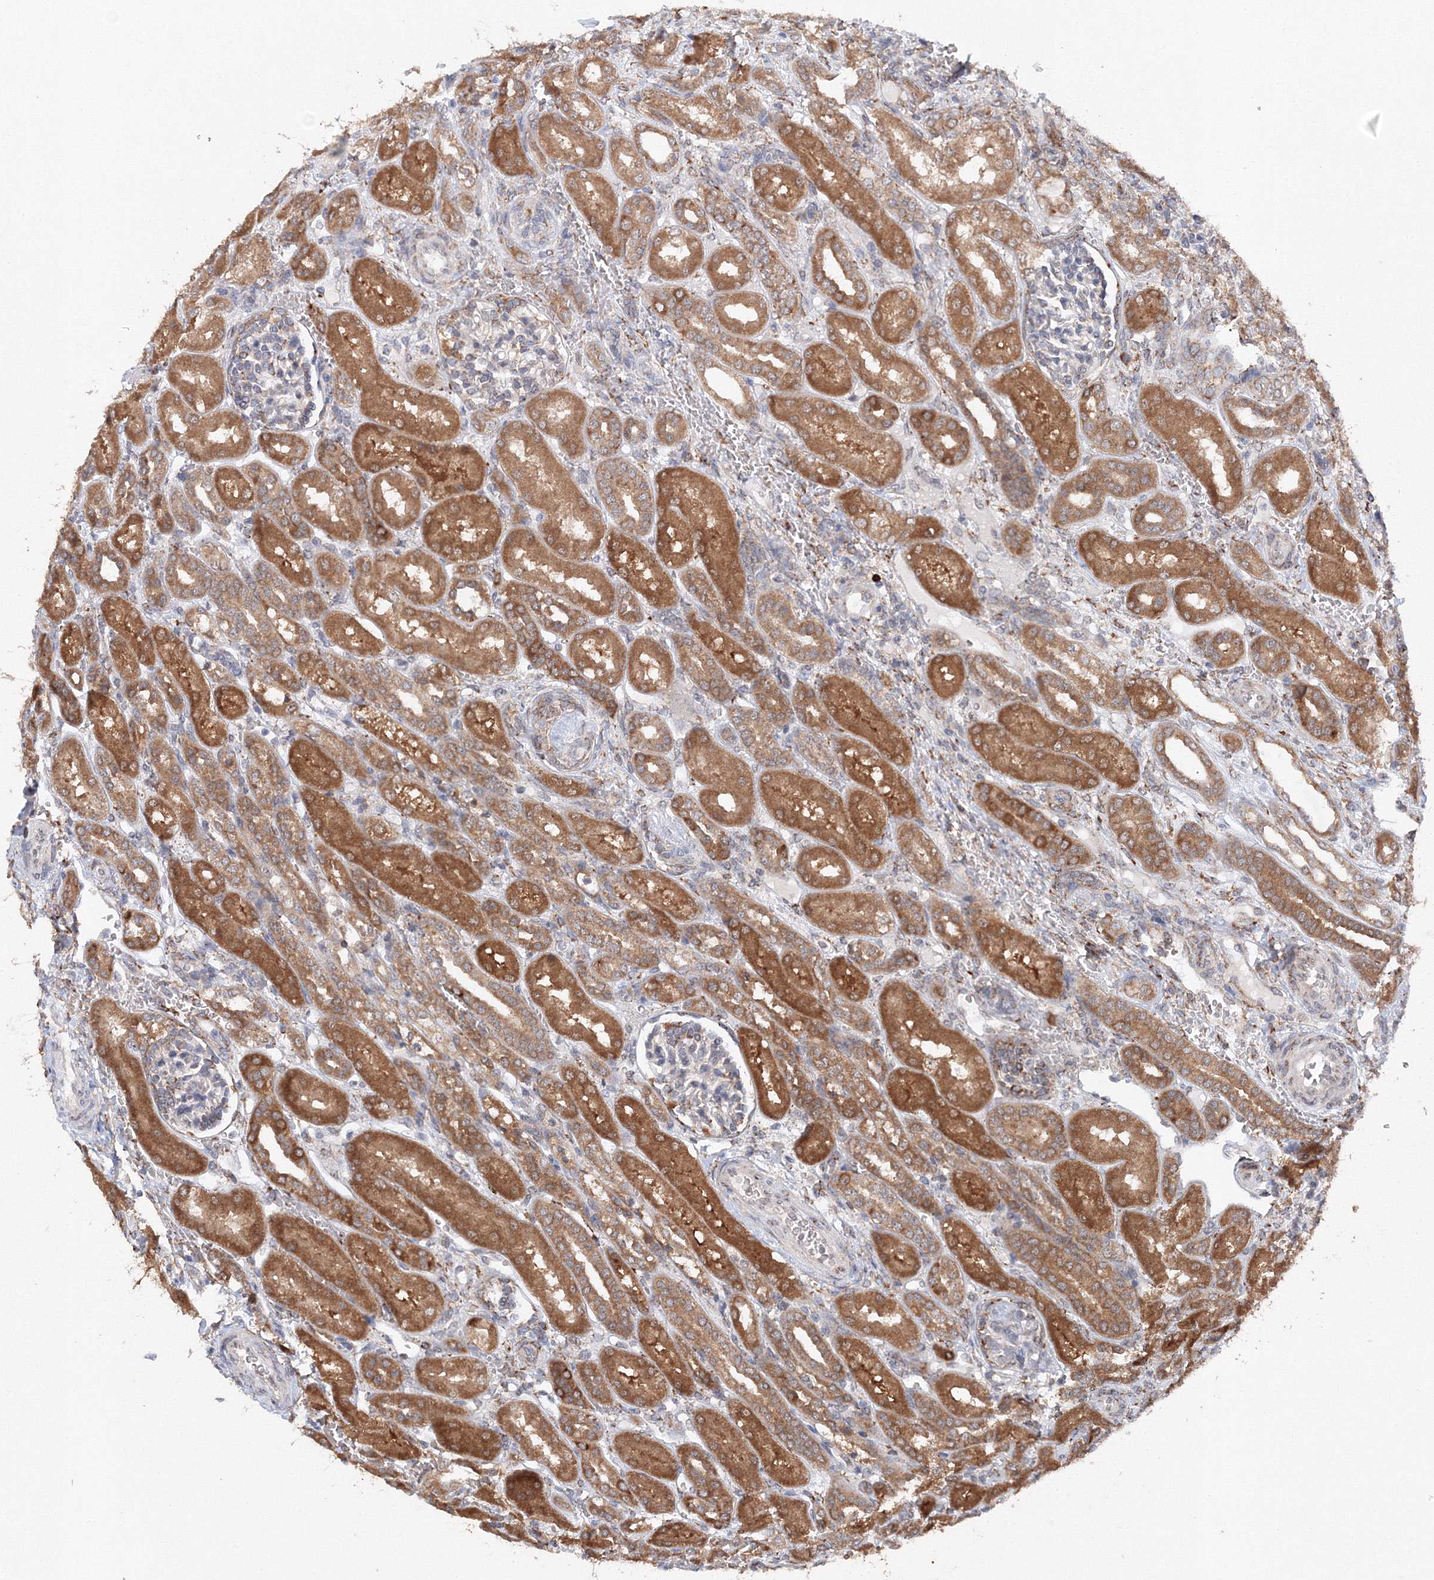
{"staining": {"intensity": "strong", "quantity": "<25%", "location": "cytoplasmic/membranous"}, "tissue": "kidney", "cell_type": "Cells in glomeruli", "image_type": "normal", "snomed": [{"axis": "morphology", "description": "Normal tissue, NOS"}, {"axis": "morphology", "description": "Neoplasm, malignant, NOS"}, {"axis": "topography", "description": "Kidney"}], "caption": "Protein expression analysis of unremarkable human kidney reveals strong cytoplasmic/membranous expression in approximately <25% of cells in glomeruli. The staining is performed using DAB (3,3'-diaminobenzidine) brown chromogen to label protein expression. The nuclei are counter-stained blue using hematoxylin.", "gene": "DIS3L2", "patient": {"sex": "female", "age": 1}}